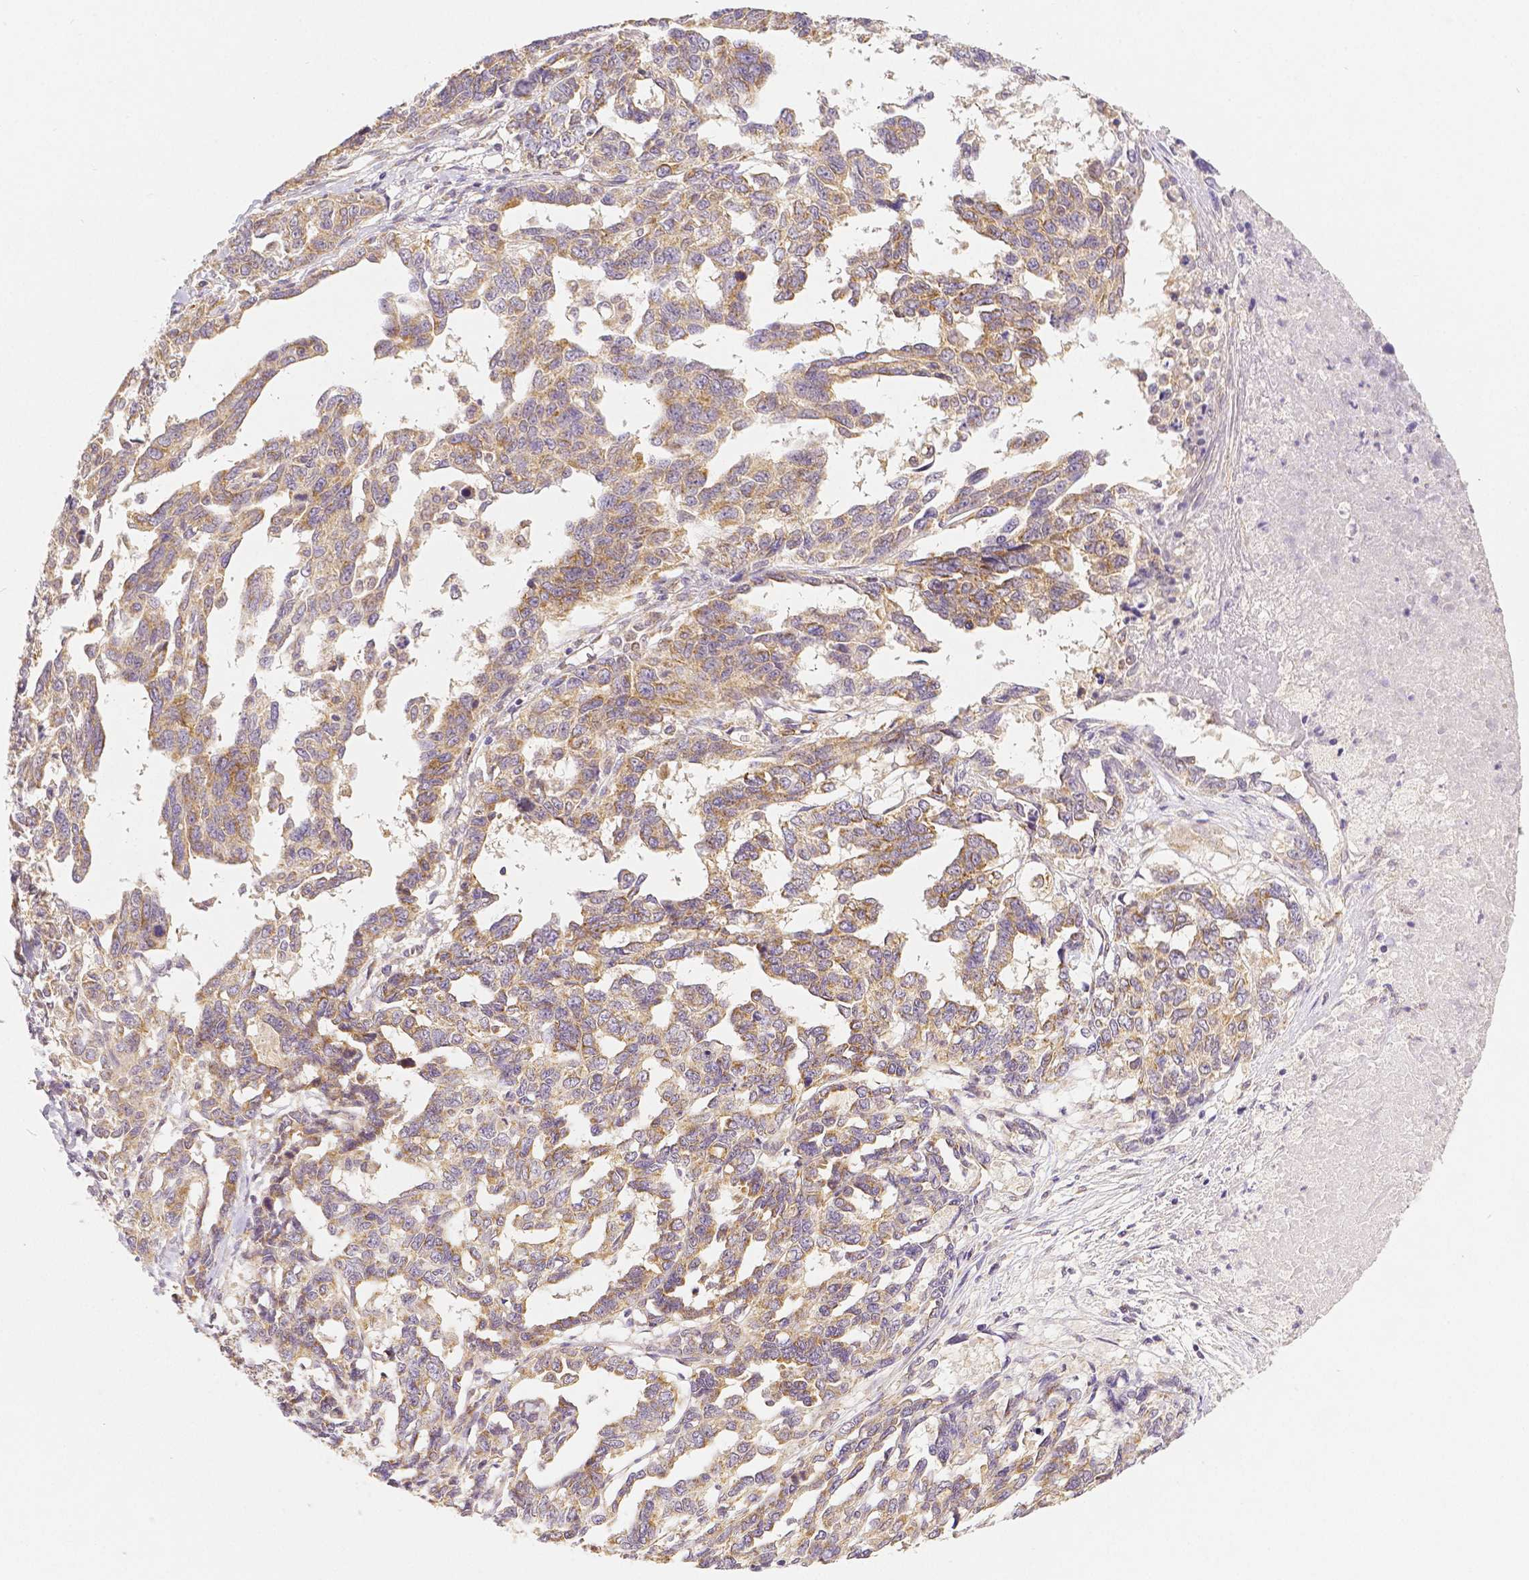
{"staining": {"intensity": "moderate", "quantity": "25%-75%", "location": "cytoplasmic/membranous"}, "tissue": "ovarian cancer", "cell_type": "Tumor cells", "image_type": "cancer", "snomed": [{"axis": "morphology", "description": "Cystadenocarcinoma, serous, NOS"}, {"axis": "topography", "description": "Ovary"}], "caption": "Immunohistochemistry of ovarian serous cystadenocarcinoma demonstrates medium levels of moderate cytoplasmic/membranous positivity in approximately 25%-75% of tumor cells. The staining was performed using DAB, with brown indicating positive protein expression. Nuclei are stained blue with hematoxylin.", "gene": "RHOT1", "patient": {"sex": "female", "age": 69}}